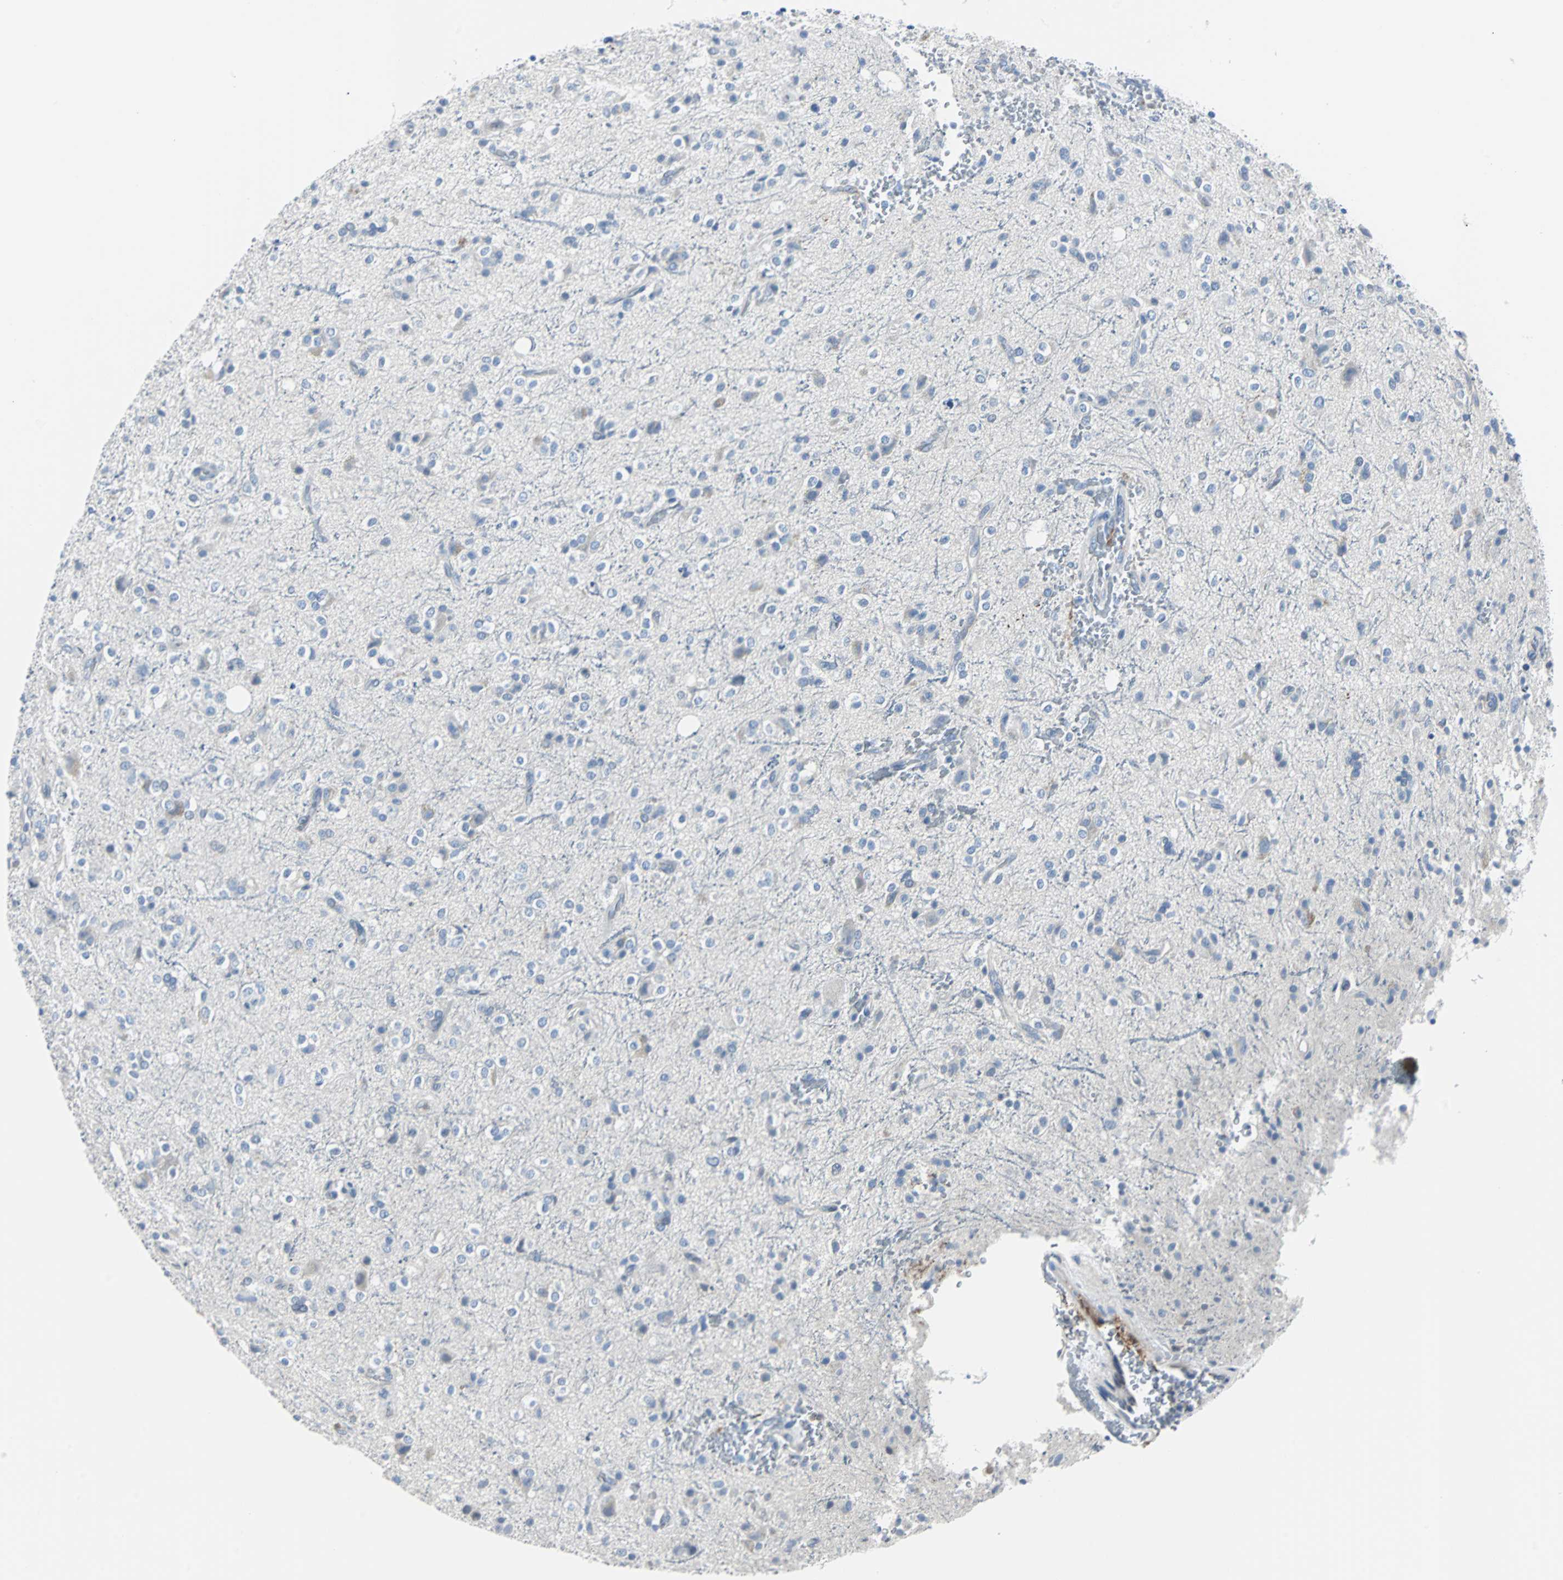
{"staining": {"intensity": "negative", "quantity": "none", "location": "none"}, "tissue": "glioma", "cell_type": "Tumor cells", "image_type": "cancer", "snomed": [{"axis": "morphology", "description": "Glioma, malignant, High grade"}, {"axis": "topography", "description": "Brain"}], "caption": "Protein analysis of glioma displays no significant positivity in tumor cells.", "gene": "RASA1", "patient": {"sex": "male", "age": 47}}